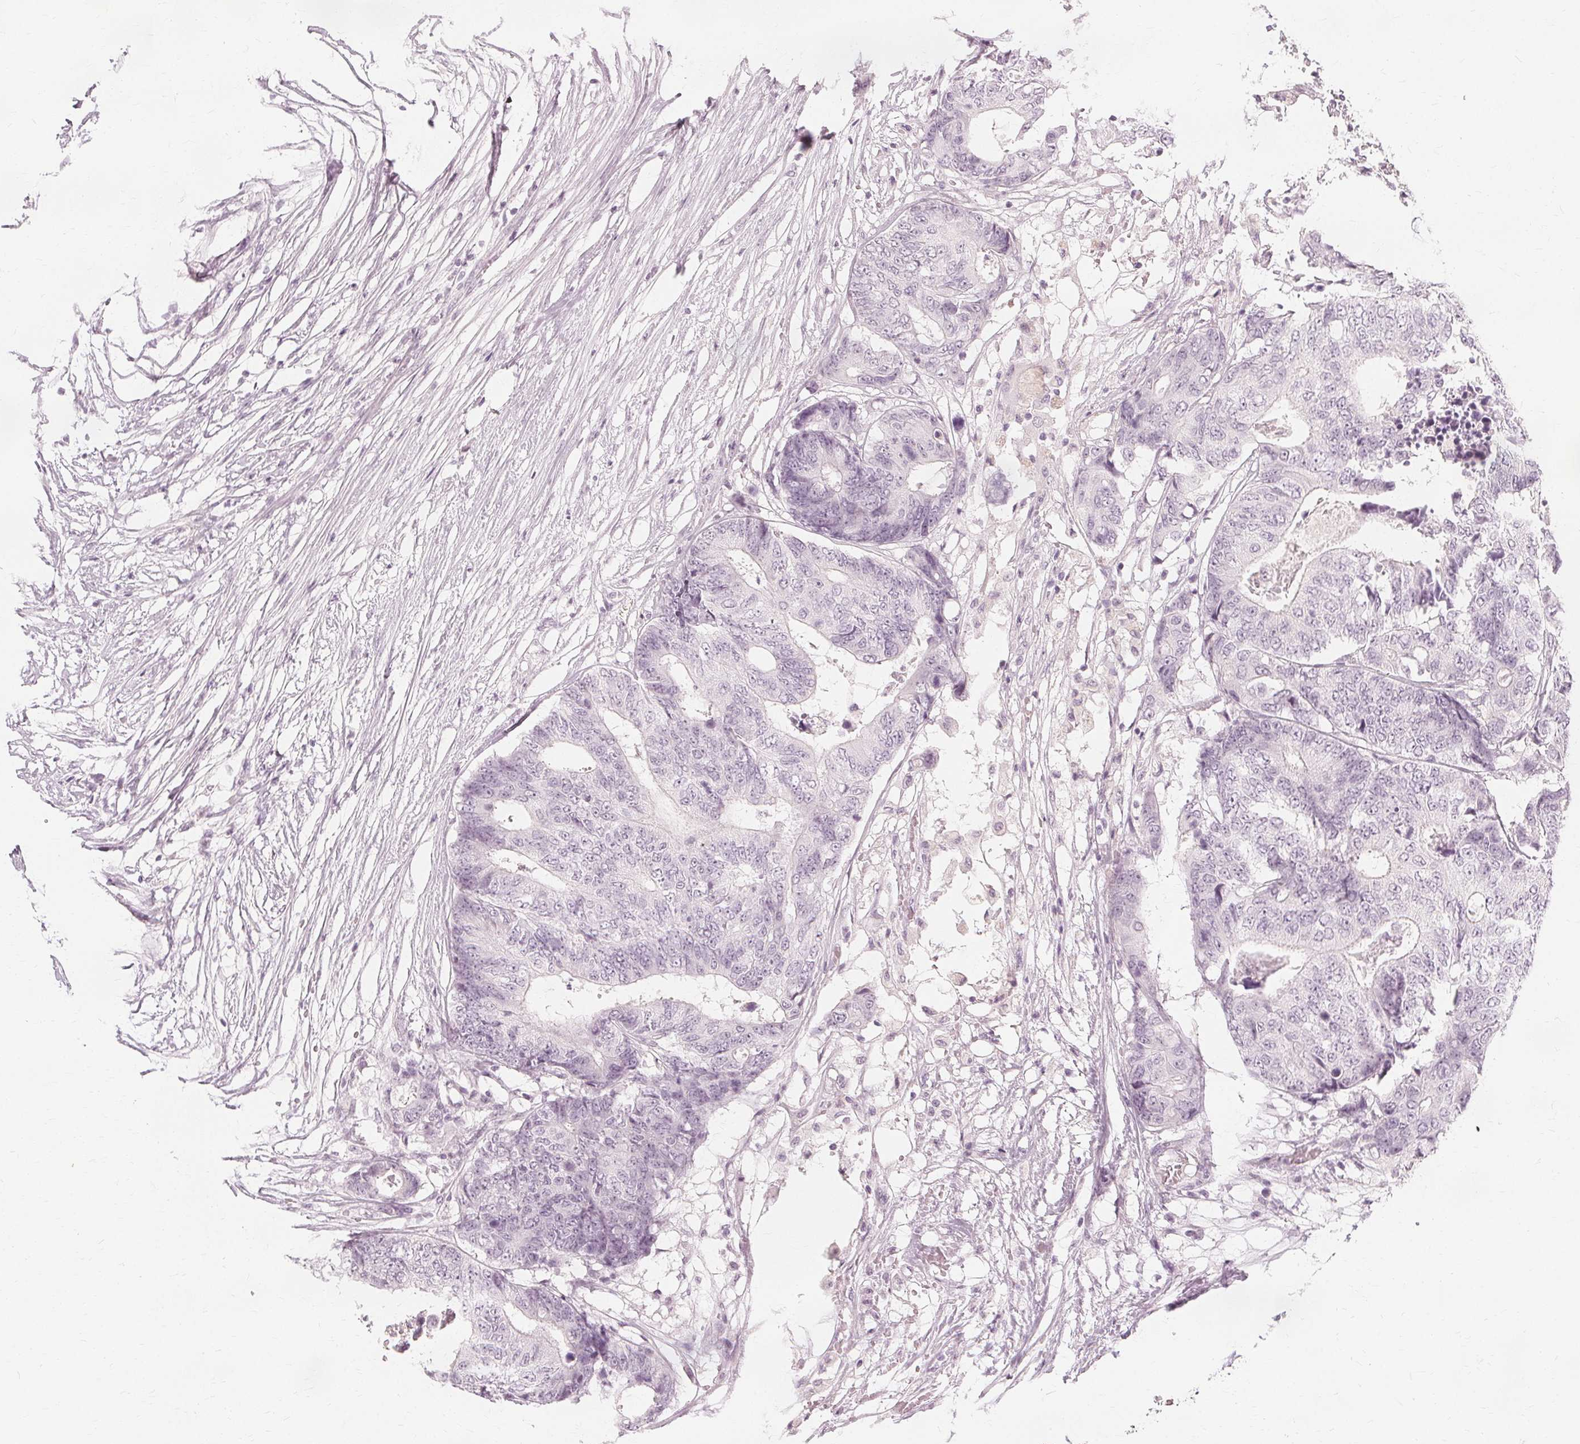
{"staining": {"intensity": "negative", "quantity": "none", "location": "none"}, "tissue": "colorectal cancer", "cell_type": "Tumor cells", "image_type": "cancer", "snomed": [{"axis": "morphology", "description": "Adenocarcinoma, NOS"}, {"axis": "topography", "description": "Colon"}], "caption": "Immunohistochemistry (IHC) micrograph of human colorectal cancer stained for a protein (brown), which reveals no expression in tumor cells. Nuclei are stained in blue.", "gene": "NXPE1", "patient": {"sex": "female", "age": 48}}